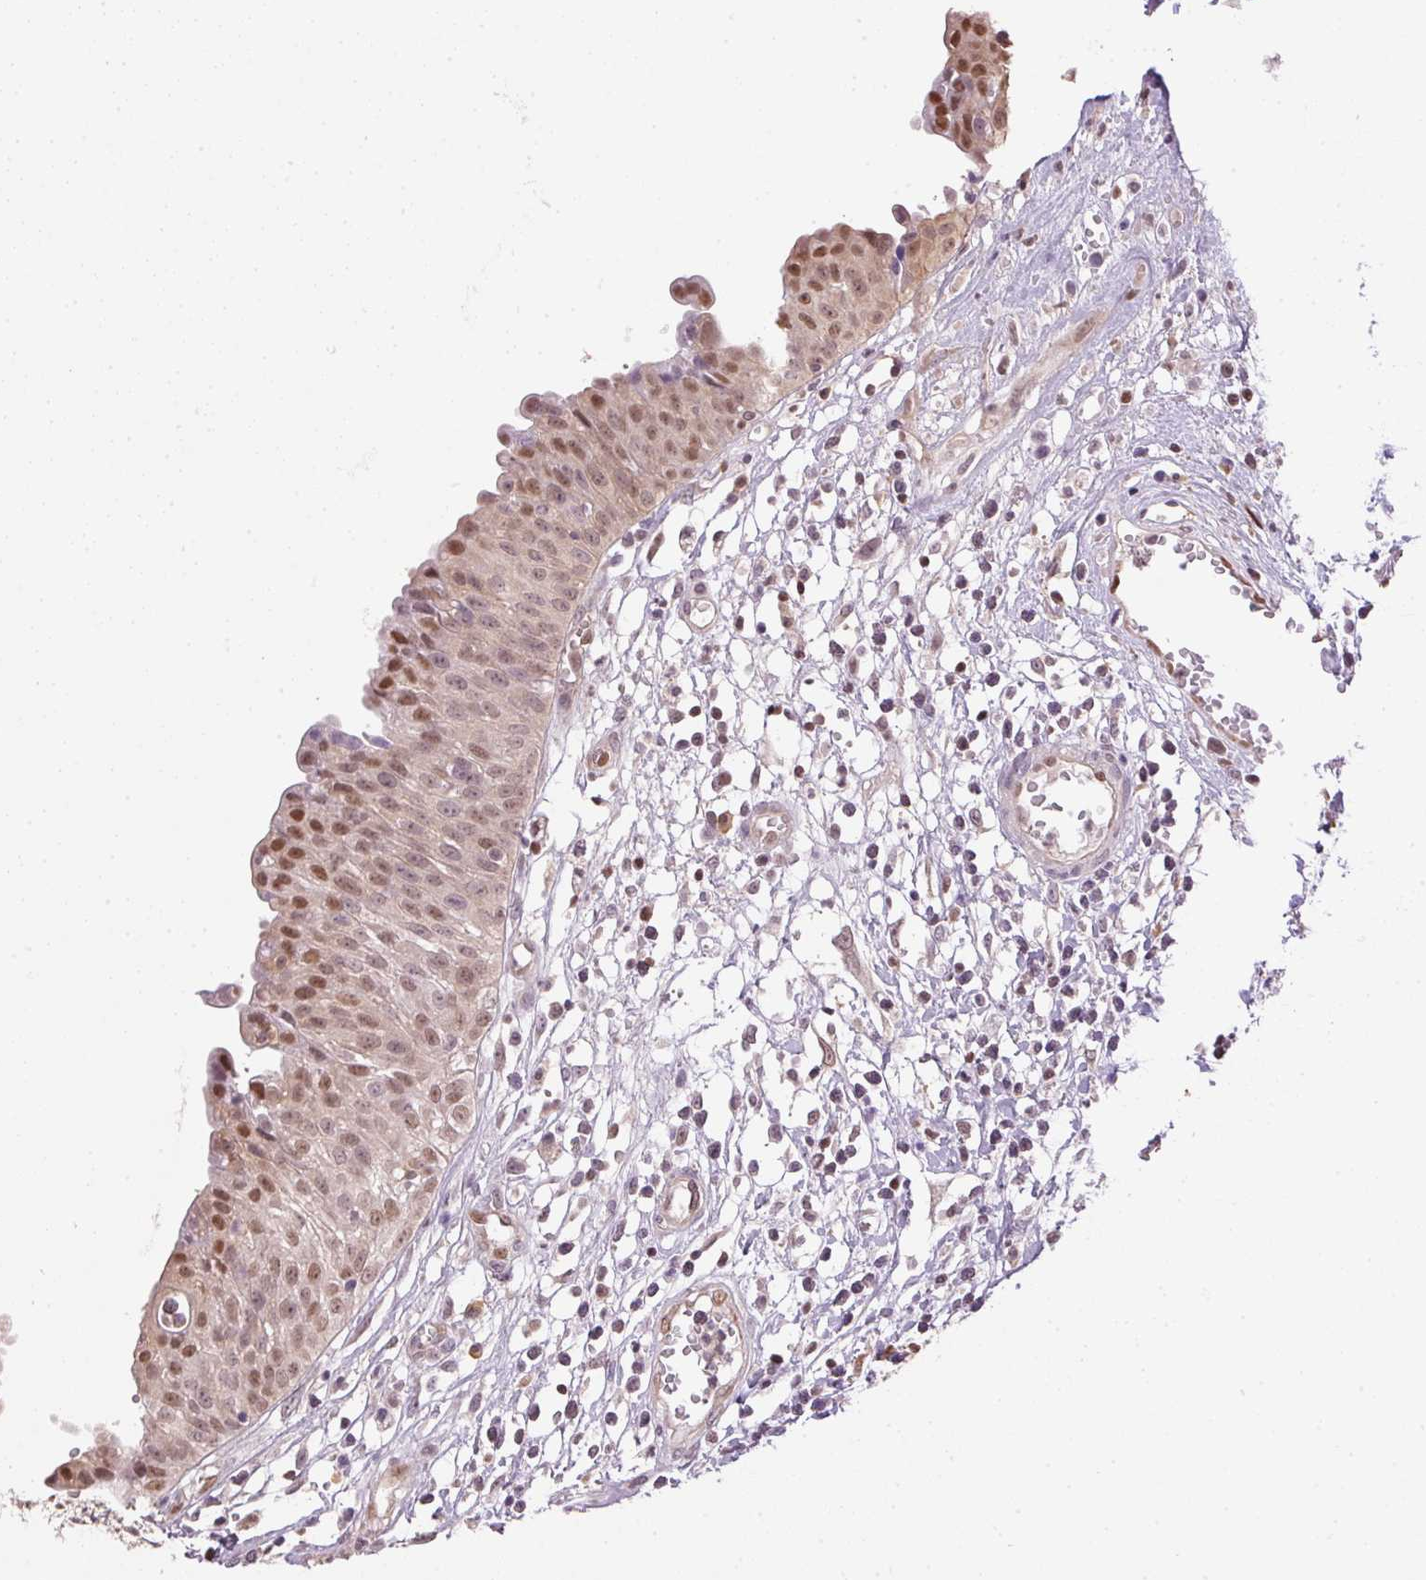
{"staining": {"intensity": "moderate", "quantity": ">75%", "location": "nuclear"}, "tissue": "urinary bladder", "cell_type": "Urothelial cells", "image_type": "normal", "snomed": [{"axis": "morphology", "description": "Normal tissue, NOS"}, {"axis": "topography", "description": "Urinary bladder"}], "caption": "Moderate nuclear staining is appreciated in approximately >75% of urothelial cells in benign urinary bladder. The staining was performed using DAB (3,3'-diaminobenzidine), with brown indicating positive protein expression. Nuclei are stained blue with hematoxylin.", "gene": "TPI1", "patient": {"sex": "male", "age": 64}}